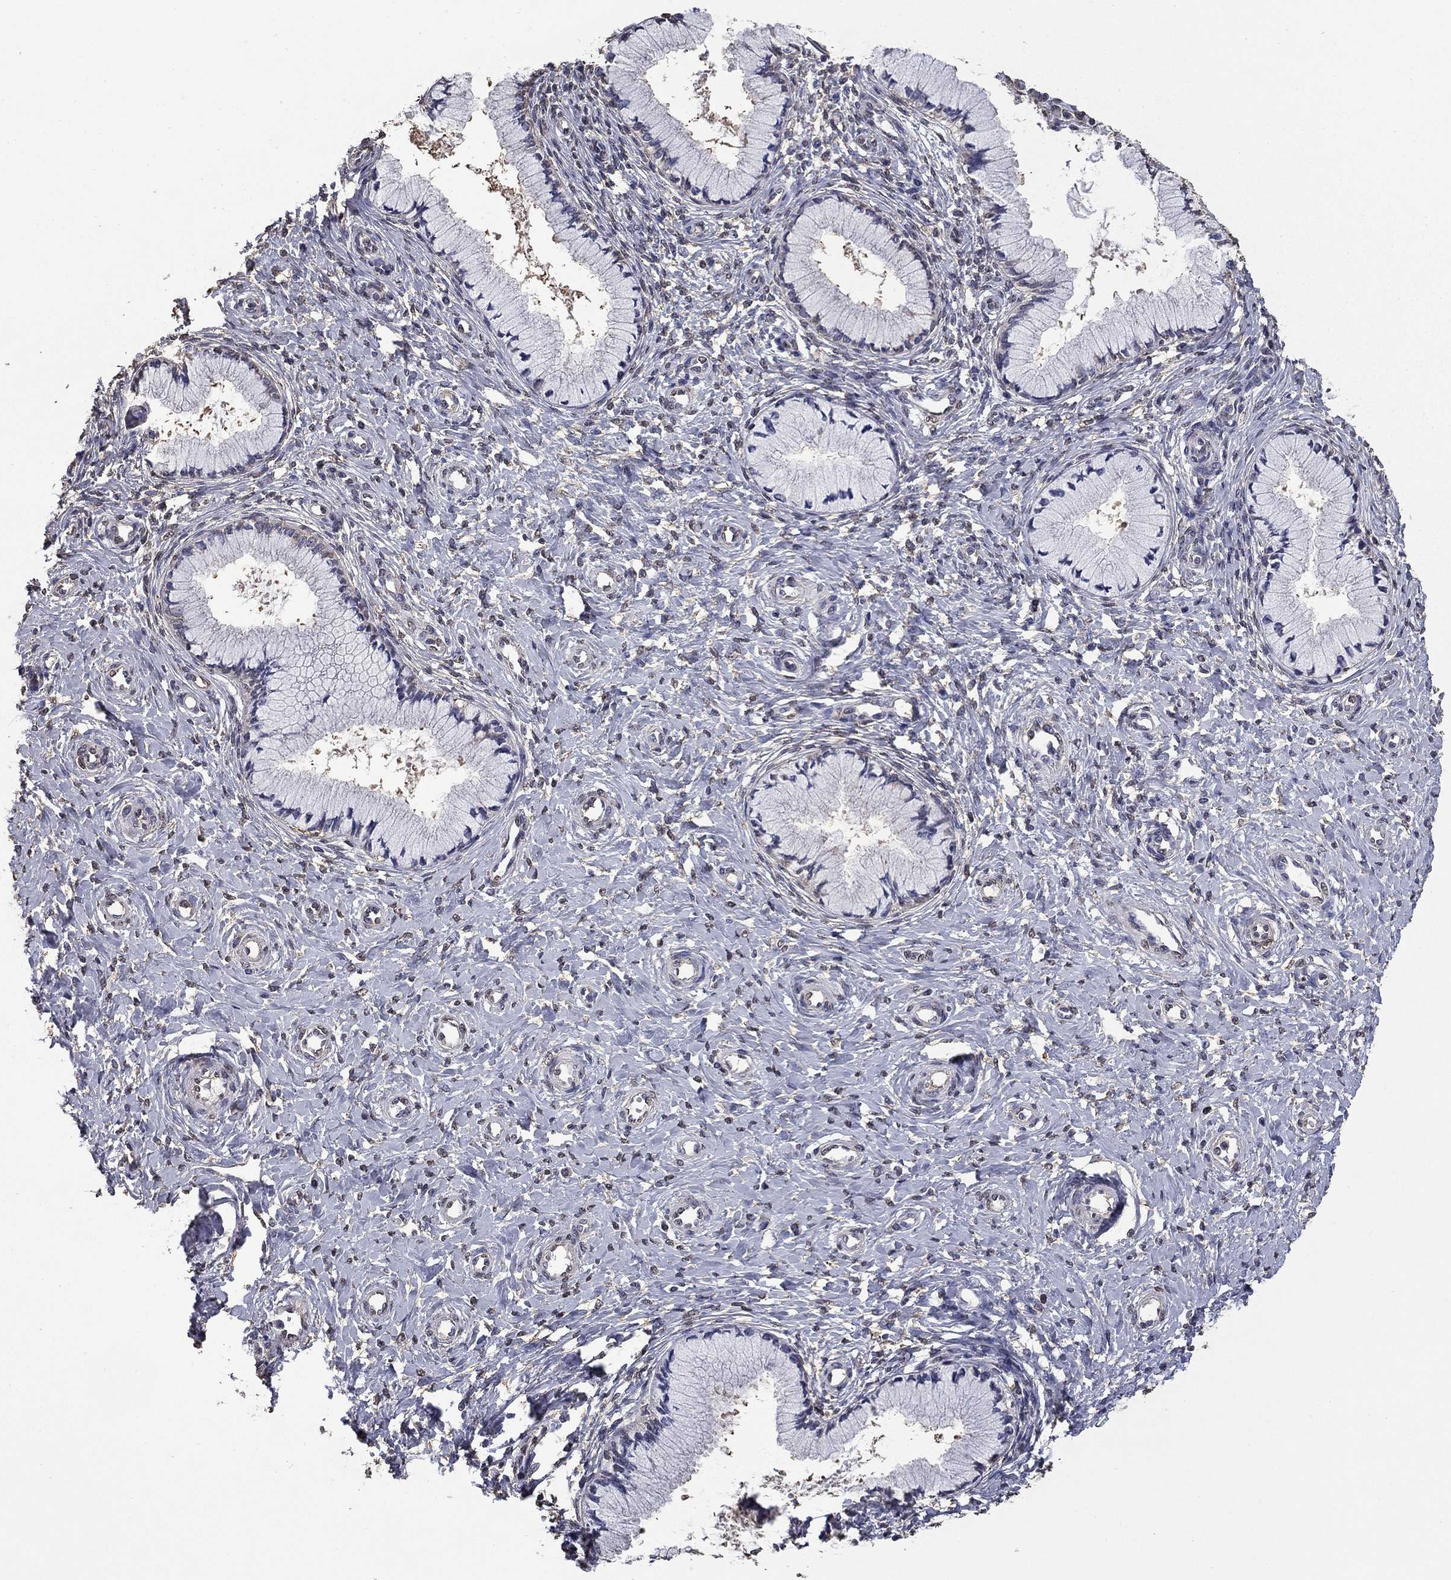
{"staining": {"intensity": "negative", "quantity": "none", "location": "none"}, "tissue": "cervix", "cell_type": "Glandular cells", "image_type": "normal", "snomed": [{"axis": "morphology", "description": "Normal tissue, NOS"}, {"axis": "topography", "description": "Cervix"}], "caption": "The image reveals no significant positivity in glandular cells of cervix.", "gene": "MFAP3L", "patient": {"sex": "female", "age": 37}}